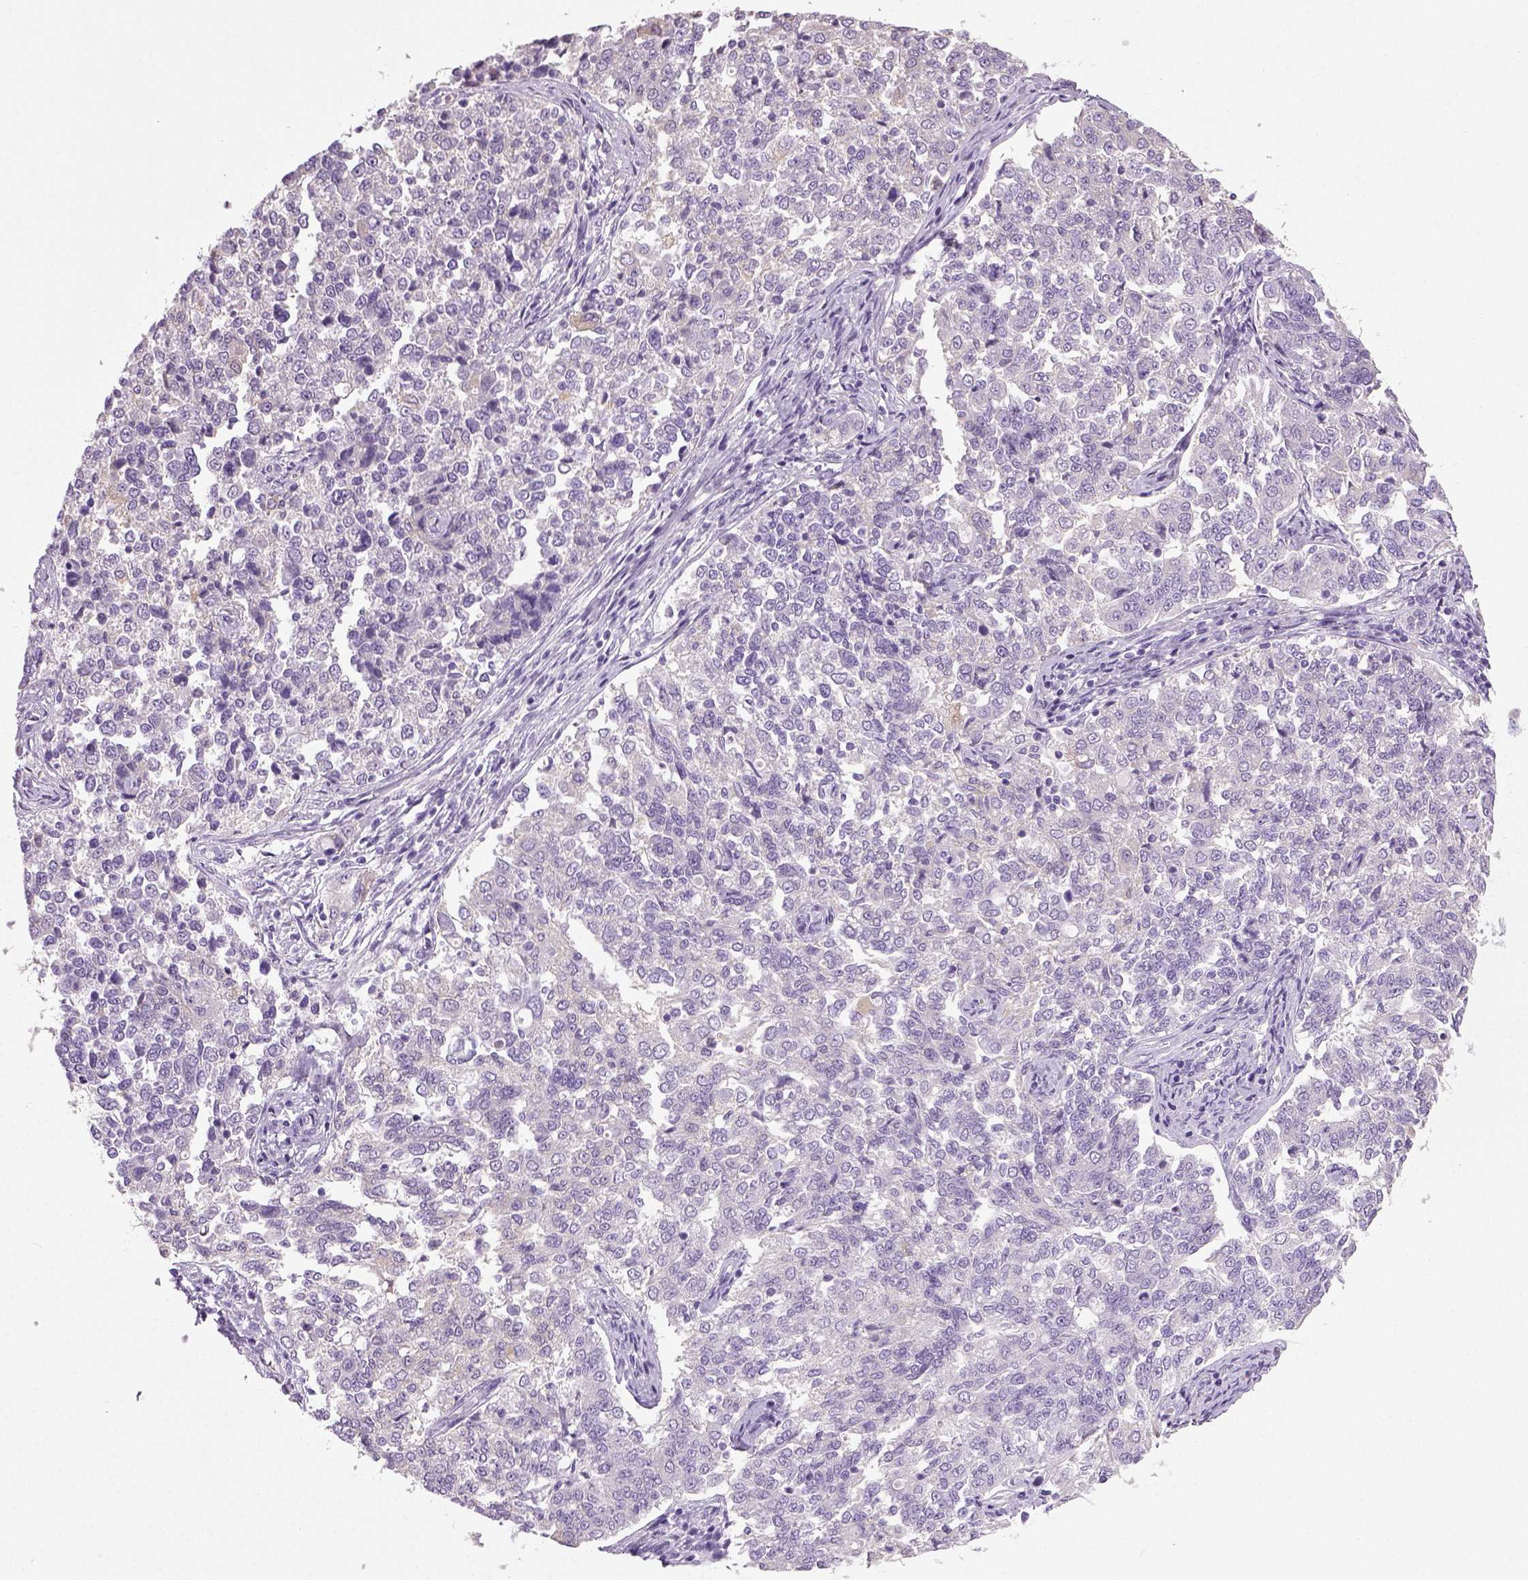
{"staining": {"intensity": "negative", "quantity": "none", "location": "none"}, "tissue": "endometrial cancer", "cell_type": "Tumor cells", "image_type": "cancer", "snomed": [{"axis": "morphology", "description": "Adenocarcinoma, NOS"}, {"axis": "topography", "description": "Endometrium"}], "caption": "There is no significant staining in tumor cells of endometrial adenocarcinoma.", "gene": "NECAB2", "patient": {"sex": "female", "age": 43}}